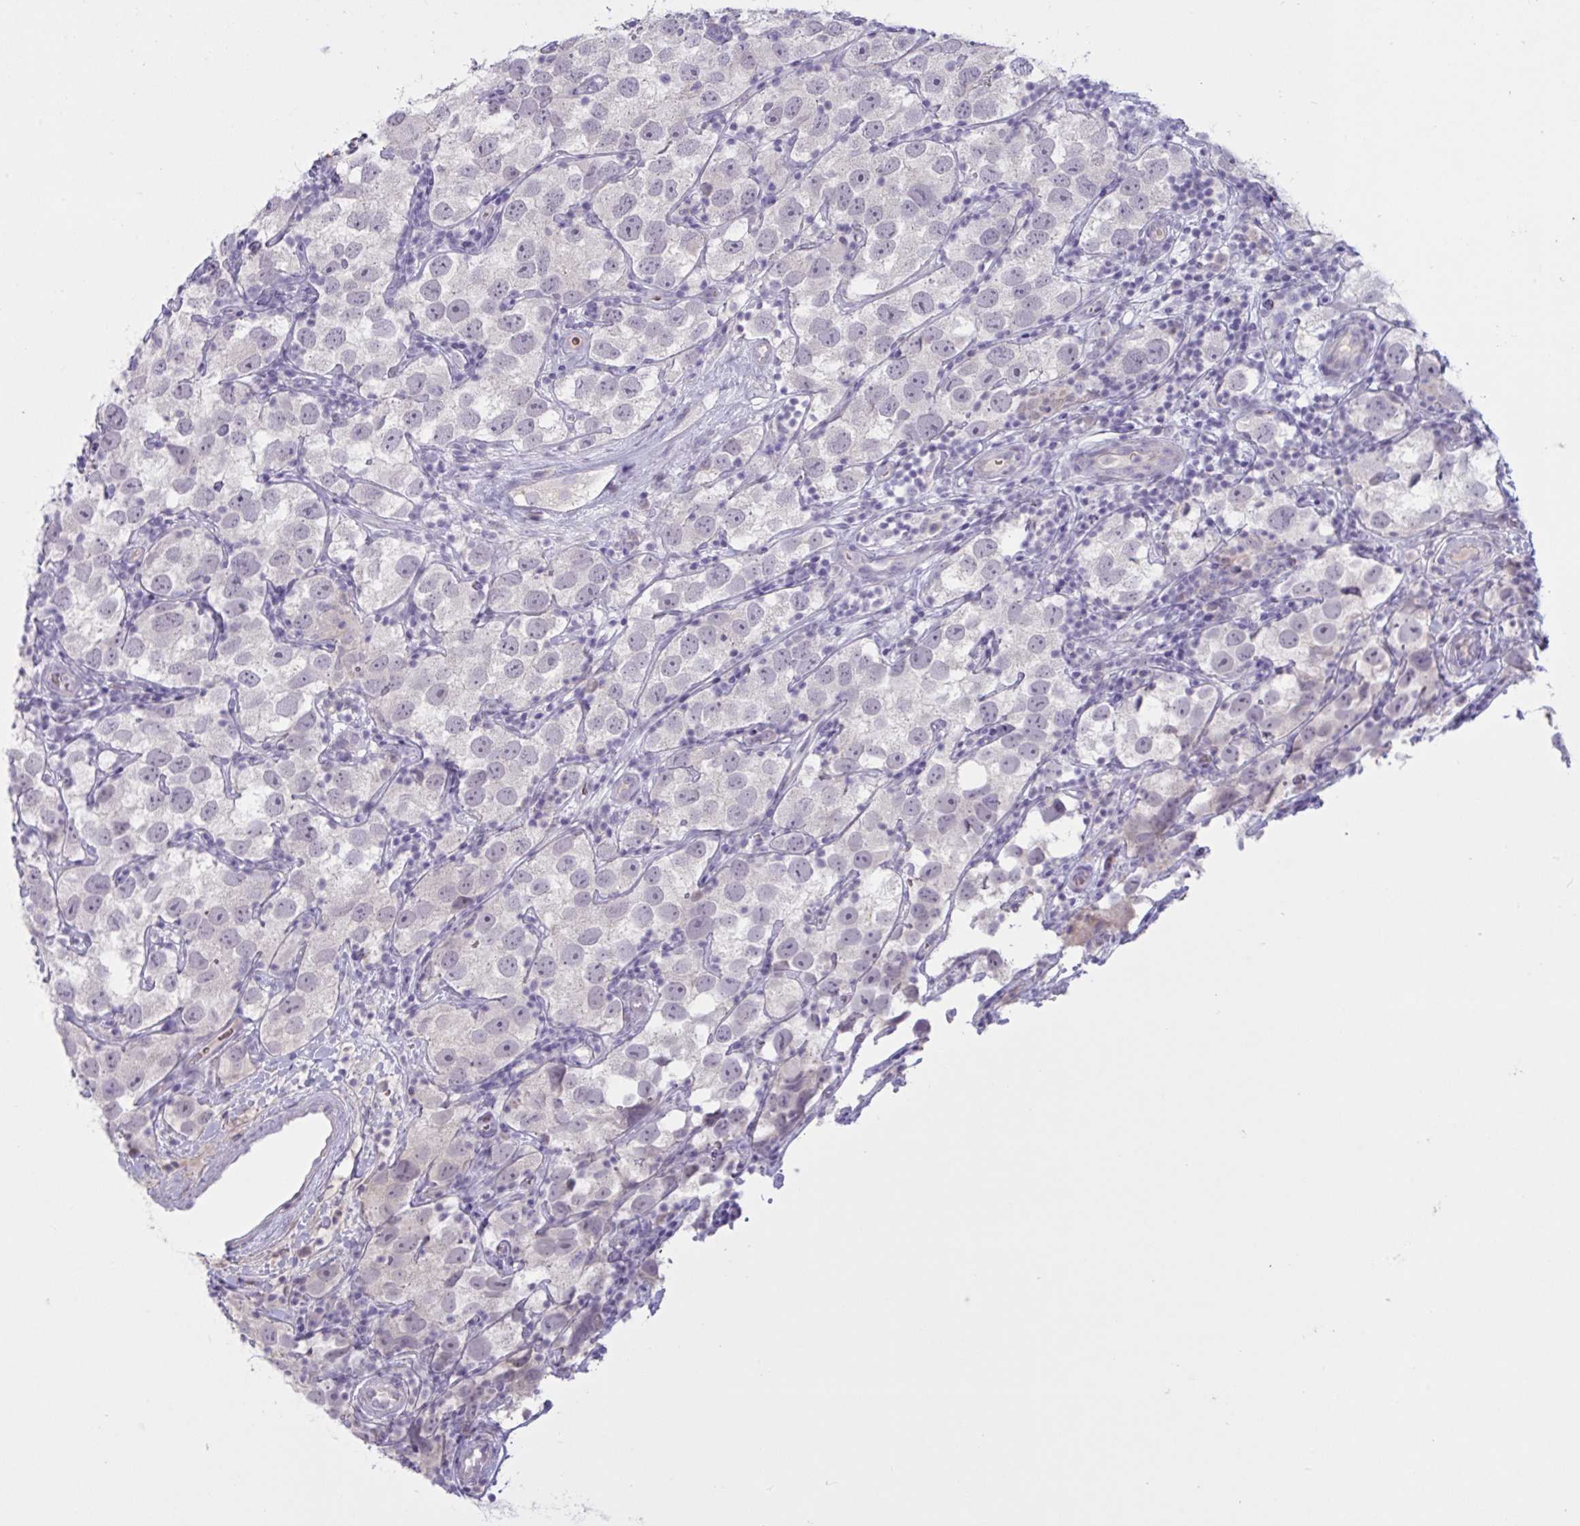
{"staining": {"intensity": "negative", "quantity": "none", "location": "none"}, "tissue": "testis cancer", "cell_type": "Tumor cells", "image_type": "cancer", "snomed": [{"axis": "morphology", "description": "Seminoma, NOS"}, {"axis": "topography", "description": "Testis"}], "caption": "This is an immunohistochemistry photomicrograph of testis cancer (seminoma). There is no expression in tumor cells.", "gene": "RFPL4B", "patient": {"sex": "male", "age": 26}}